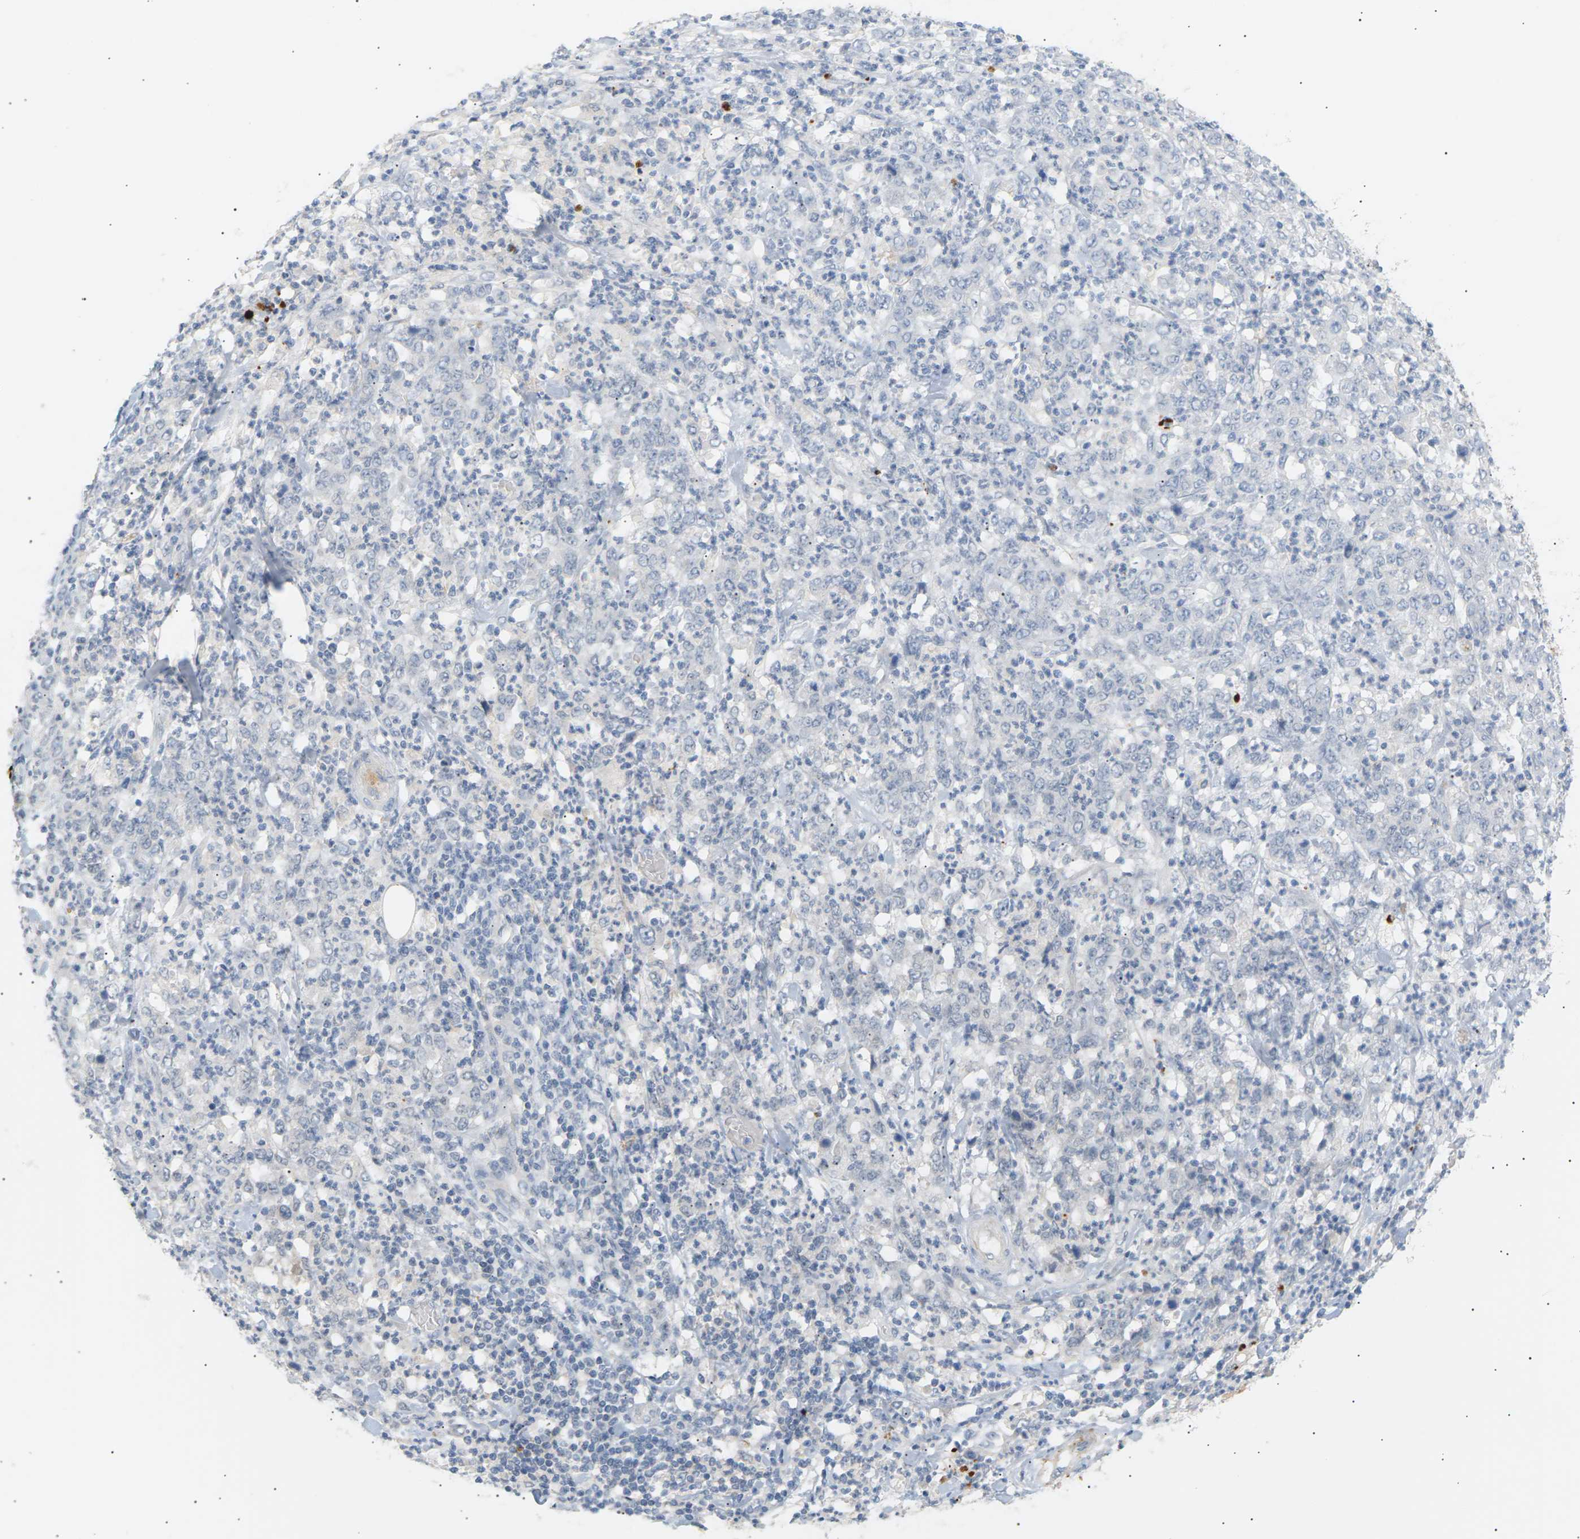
{"staining": {"intensity": "negative", "quantity": "none", "location": "none"}, "tissue": "stomach cancer", "cell_type": "Tumor cells", "image_type": "cancer", "snomed": [{"axis": "morphology", "description": "Adenocarcinoma, NOS"}, {"axis": "topography", "description": "Stomach, lower"}], "caption": "There is no significant positivity in tumor cells of stomach adenocarcinoma.", "gene": "CLU", "patient": {"sex": "female", "age": 71}}